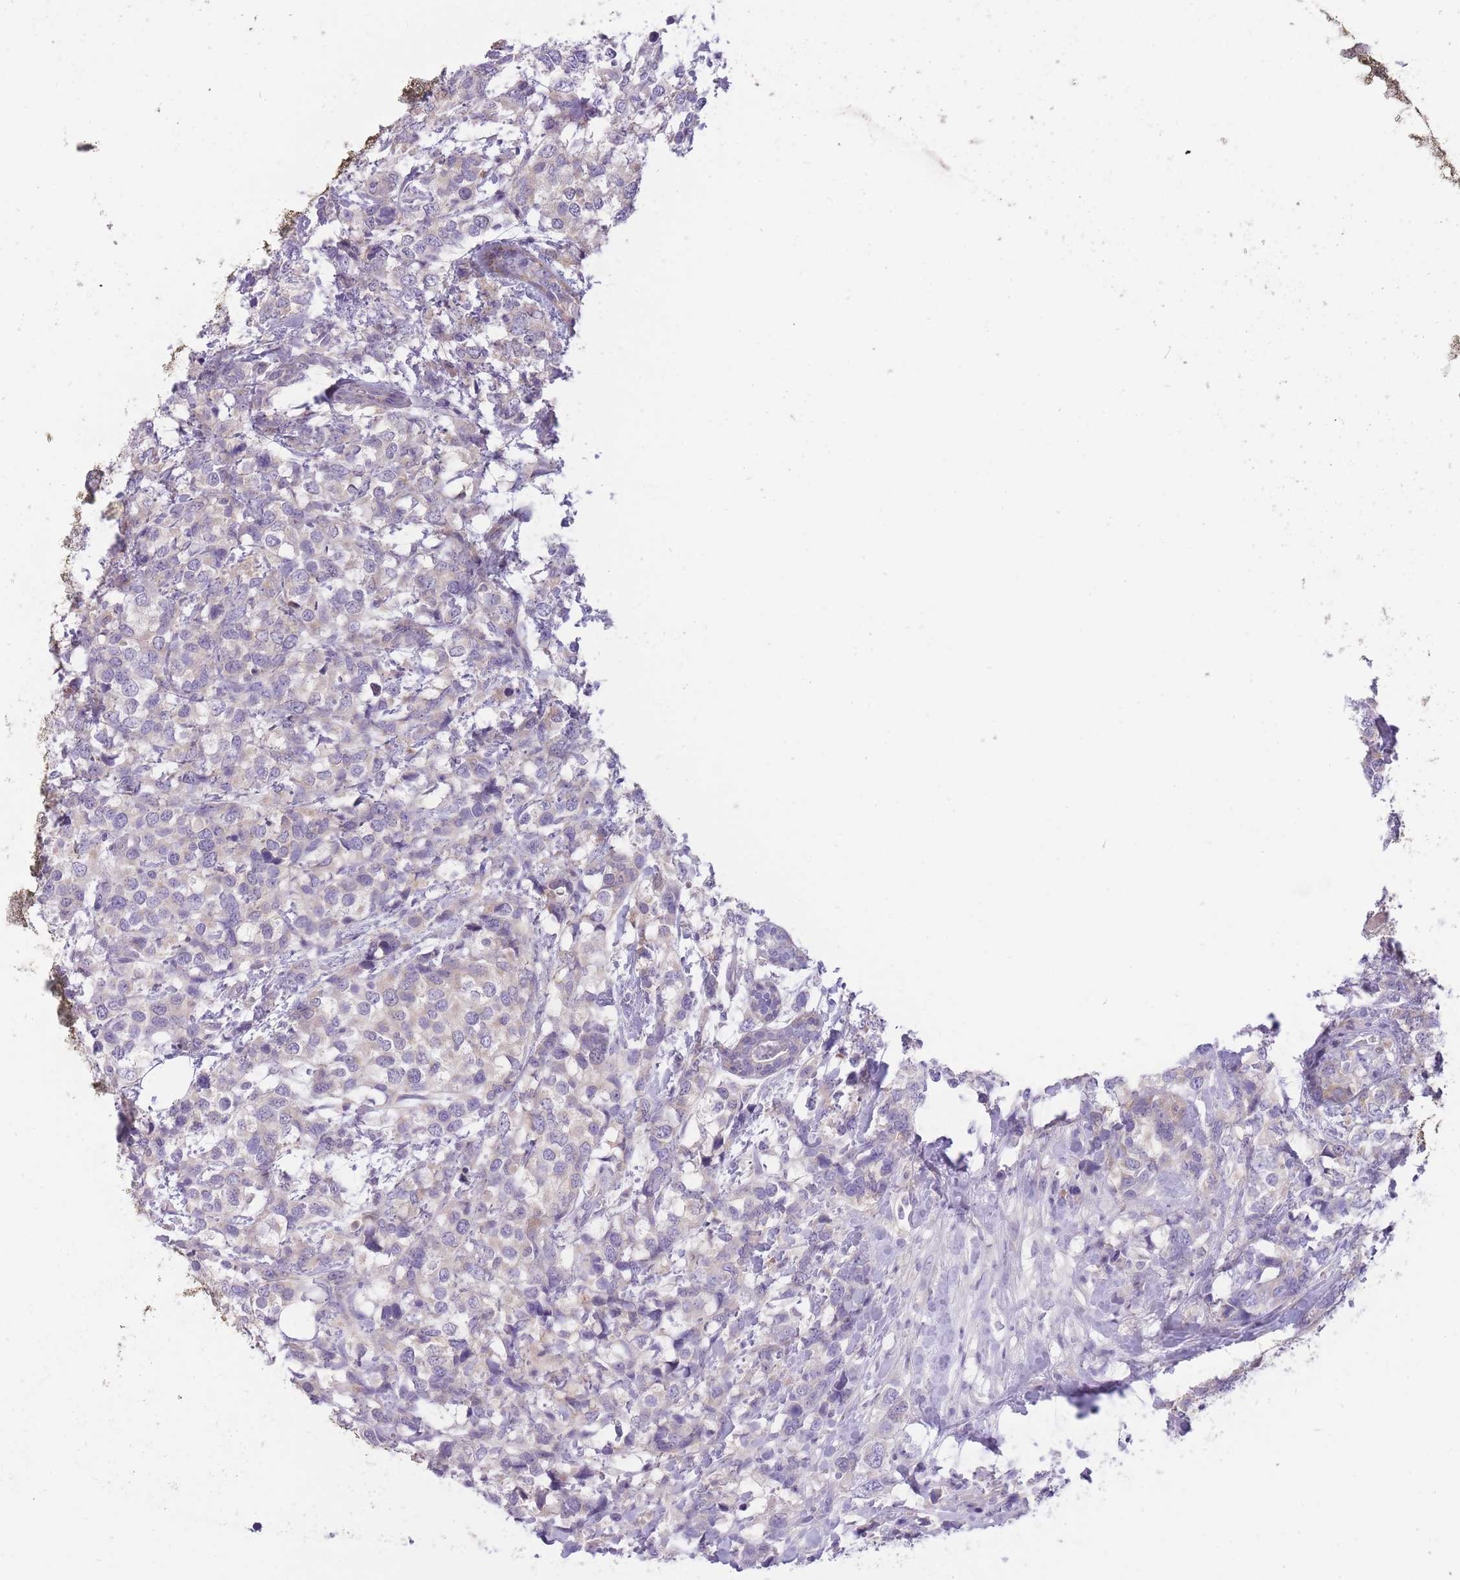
{"staining": {"intensity": "negative", "quantity": "none", "location": "none"}, "tissue": "breast cancer", "cell_type": "Tumor cells", "image_type": "cancer", "snomed": [{"axis": "morphology", "description": "Lobular carcinoma"}, {"axis": "topography", "description": "Breast"}], "caption": "Lobular carcinoma (breast) stained for a protein using immunohistochemistry (IHC) reveals no positivity tumor cells.", "gene": "OR11H12", "patient": {"sex": "female", "age": 59}}